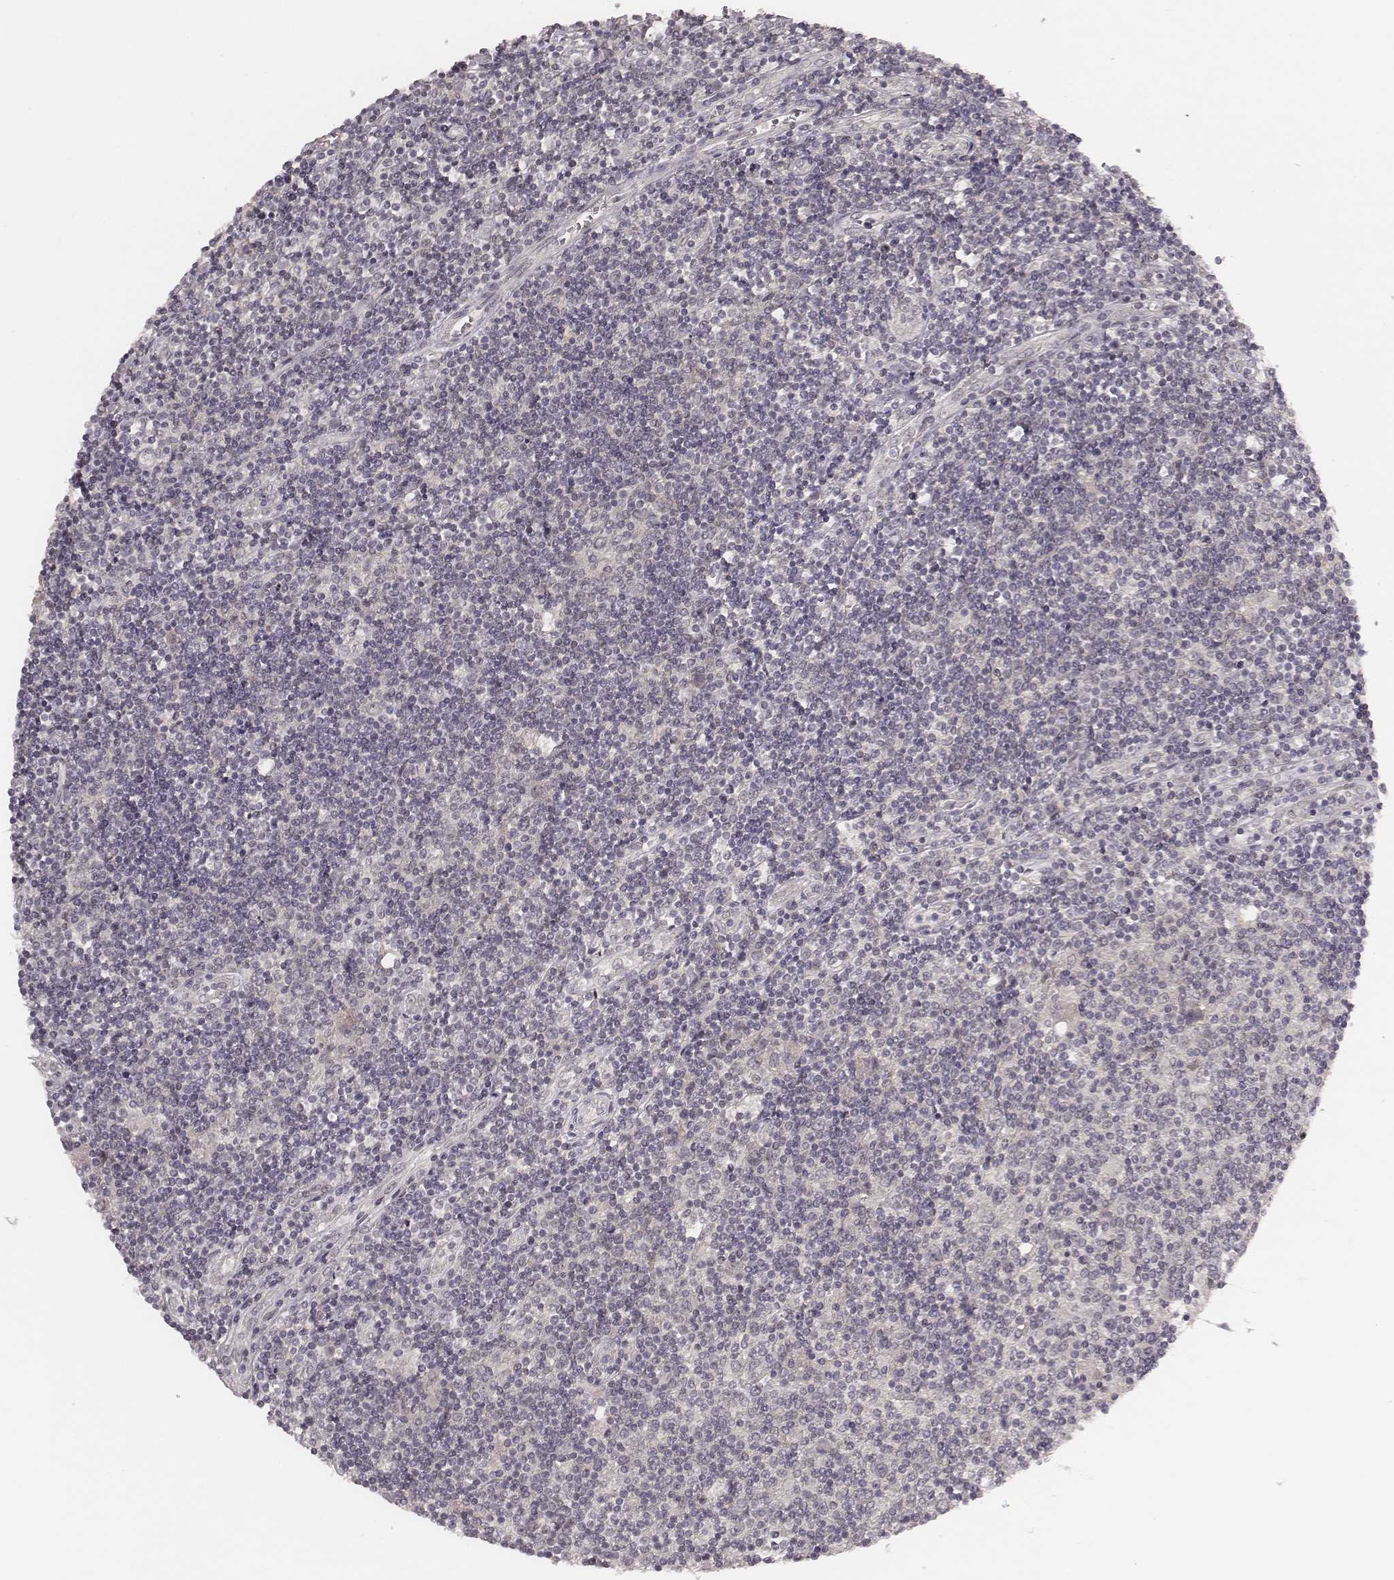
{"staining": {"intensity": "negative", "quantity": "none", "location": "none"}, "tissue": "lymphoma", "cell_type": "Tumor cells", "image_type": "cancer", "snomed": [{"axis": "morphology", "description": "Hodgkin's disease, NOS"}, {"axis": "topography", "description": "Lymph node"}], "caption": "DAB (3,3'-diaminobenzidine) immunohistochemical staining of human Hodgkin's disease shows no significant expression in tumor cells. (Brightfield microscopy of DAB (3,3'-diaminobenzidine) immunohistochemistry at high magnification).", "gene": "LY6K", "patient": {"sex": "male", "age": 40}}